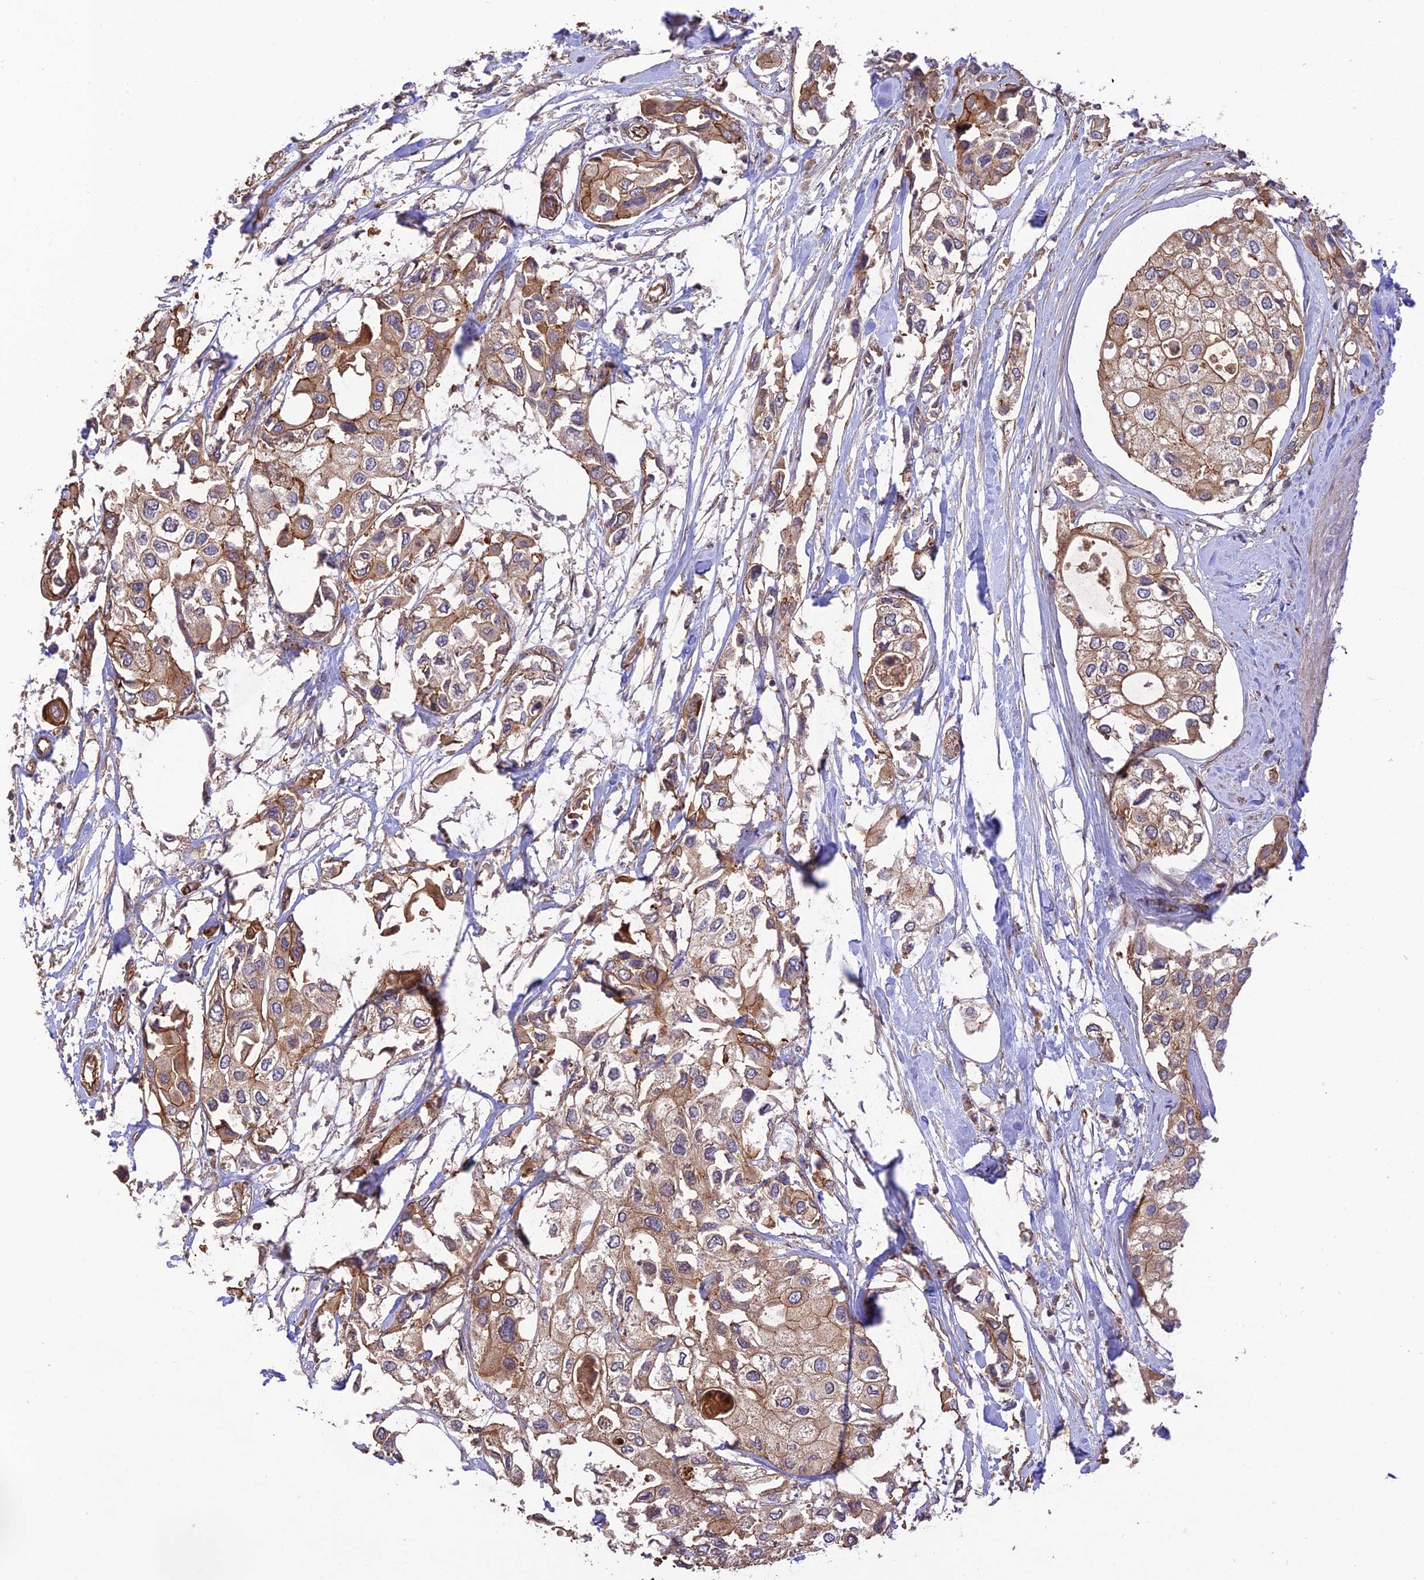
{"staining": {"intensity": "moderate", "quantity": ">75%", "location": "cytoplasmic/membranous"}, "tissue": "urothelial cancer", "cell_type": "Tumor cells", "image_type": "cancer", "snomed": [{"axis": "morphology", "description": "Urothelial carcinoma, High grade"}, {"axis": "topography", "description": "Urinary bladder"}], "caption": "Moderate cytoplasmic/membranous expression is present in approximately >75% of tumor cells in urothelial cancer.", "gene": "HOMER2", "patient": {"sex": "male", "age": 64}}